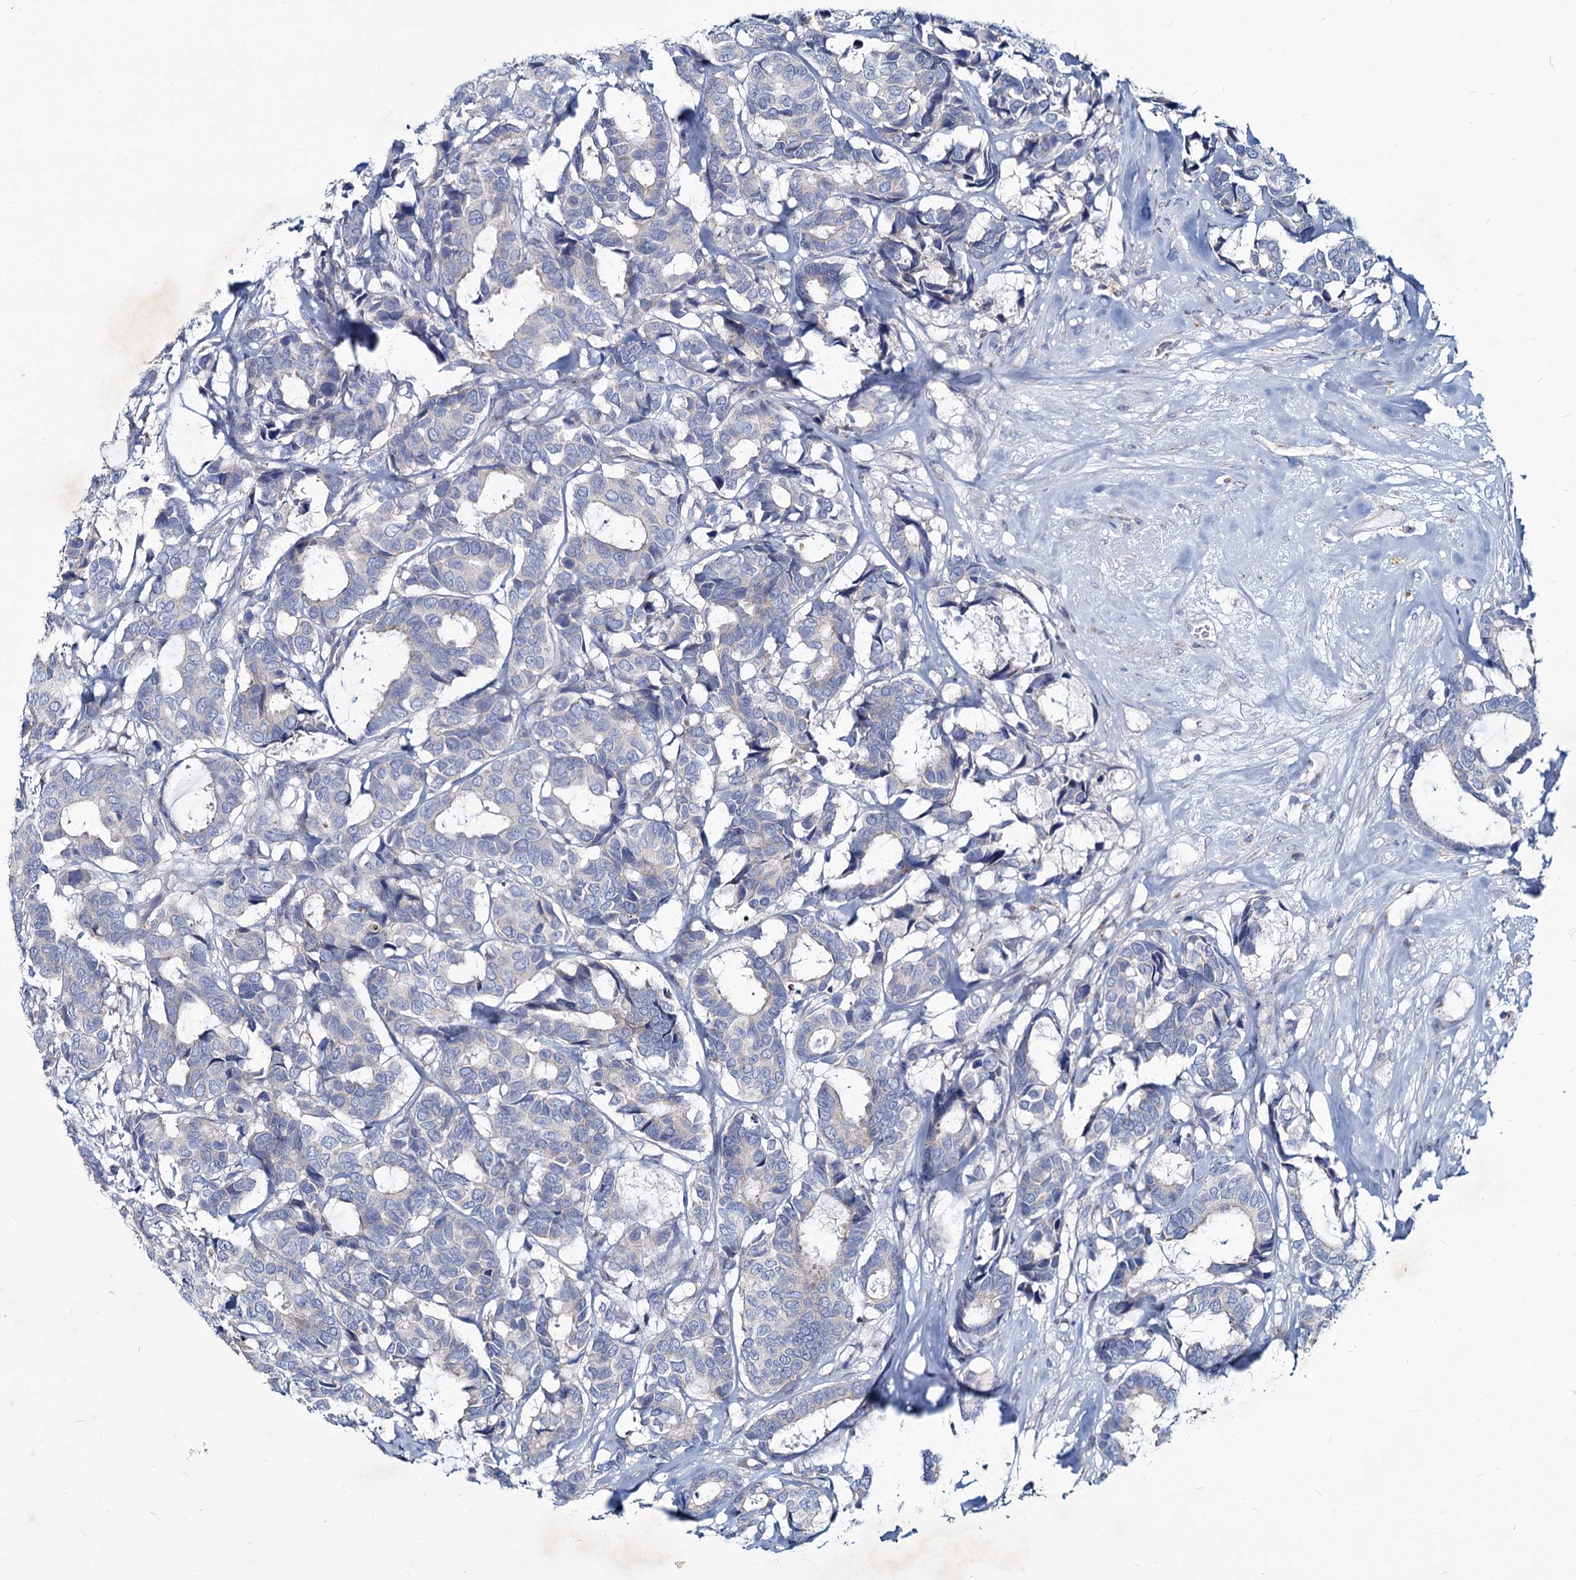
{"staining": {"intensity": "negative", "quantity": "none", "location": "none"}, "tissue": "breast cancer", "cell_type": "Tumor cells", "image_type": "cancer", "snomed": [{"axis": "morphology", "description": "Duct carcinoma"}, {"axis": "topography", "description": "Breast"}], "caption": "Tumor cells are negative for brown protein staining in breast infiltrating ductal carcinoma.", "gene": "AGBL4", "patient": {"sex": "female", "age": 87}}